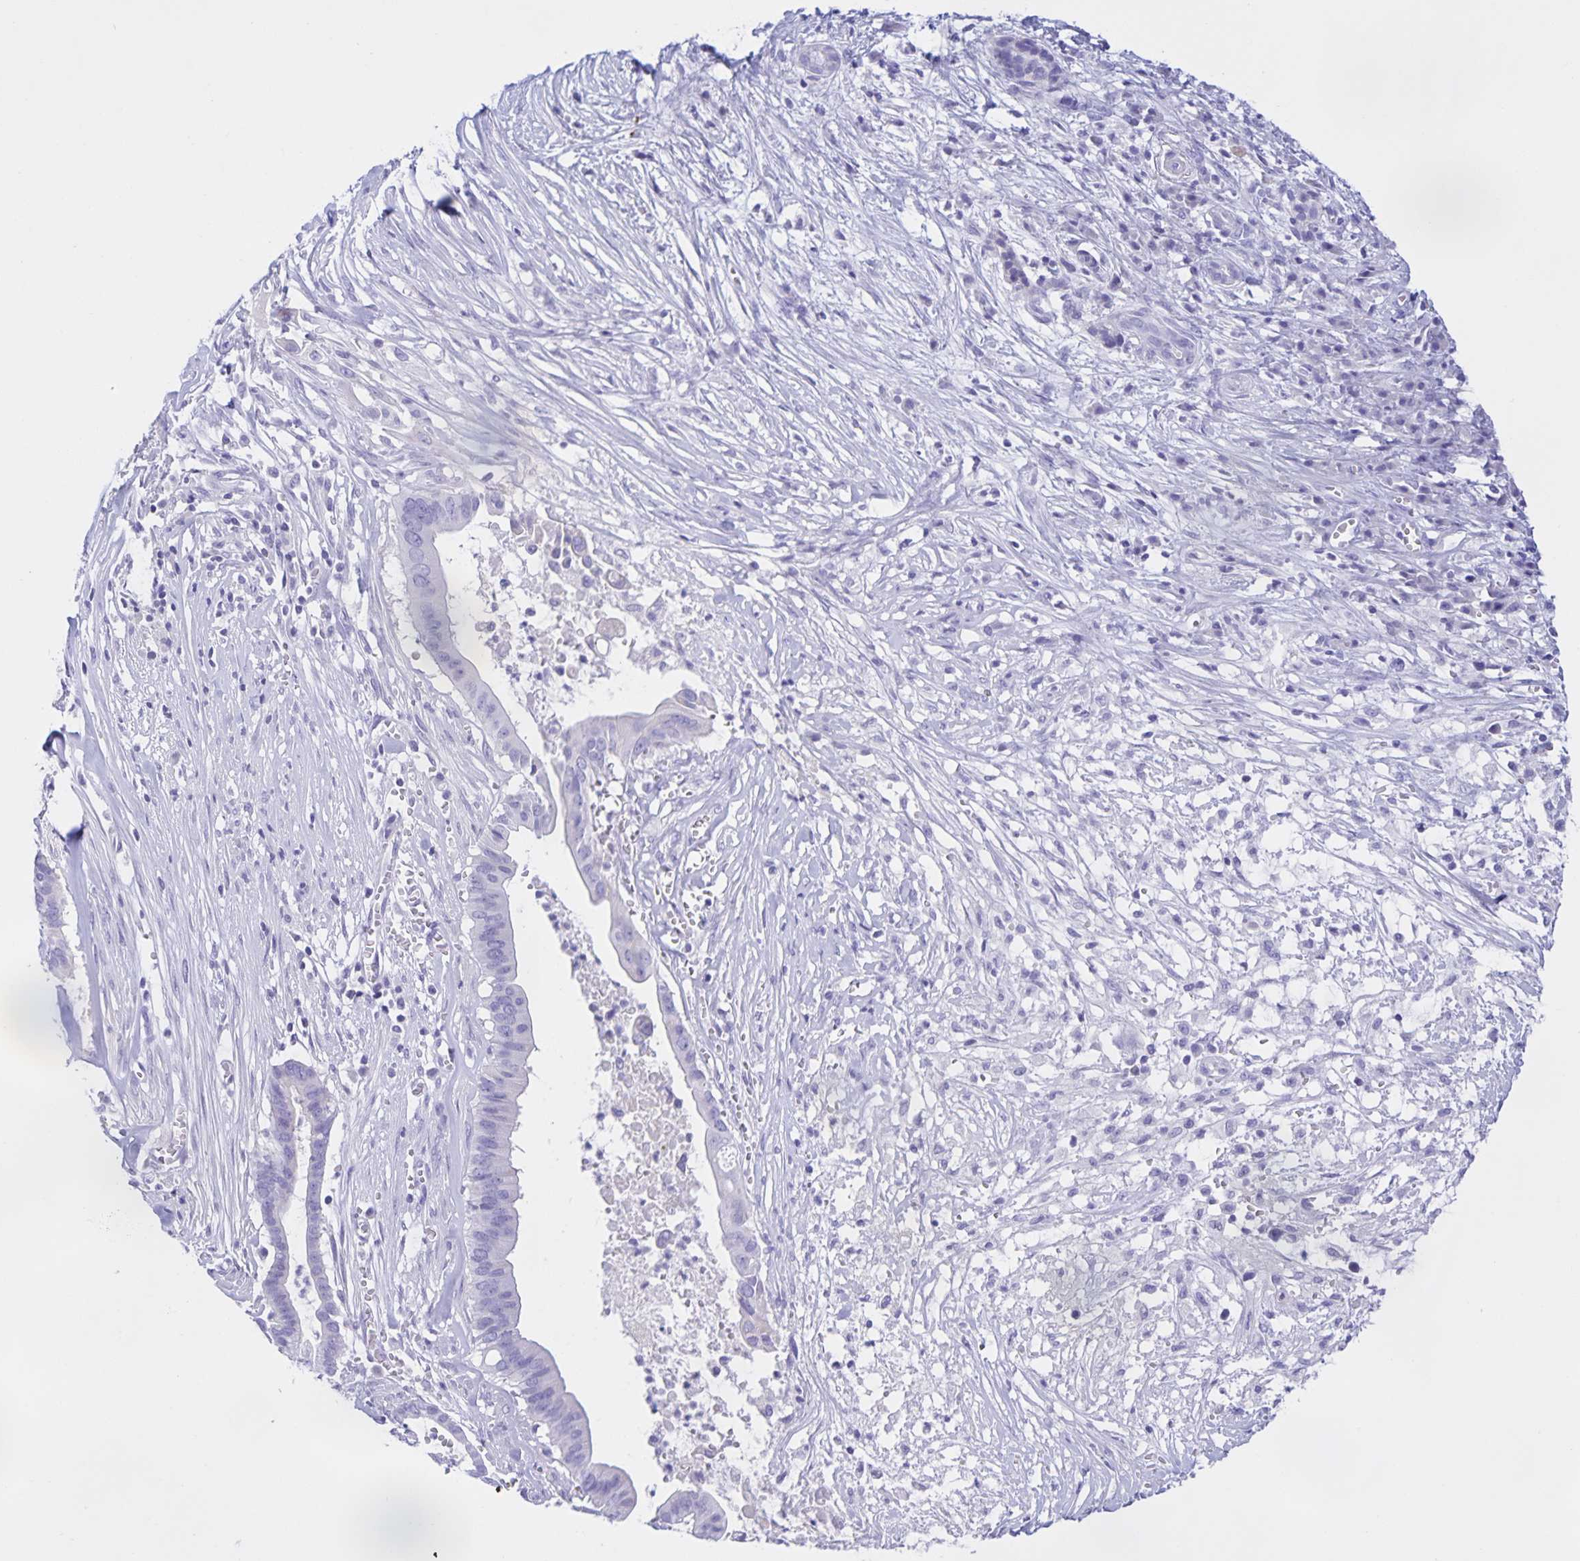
{"staining": {"intensity": "negative", "quantity": "none", "location": "none"}, "tissue": "pancreatic cancer", "cell_type": "Tumor cells", "image_type": "cancer", "snomed": [{"axis": "morphology", "description": "Adenocarcinoma, NOS"}, {"axis": "topography", "description": "Pancreas"}], "caption": "The image exhibits no staining of tumor cells in pancreatic adenocarcinoma. Brightfield microscopy of immunohistochemistry (IHC) stained with DAB (3,3'-diaminobenzidine) (brown) and hematoxylin (blue), captured at high magnification.", "gene": "CATSPER4", "patient": {"sex": "male", "age": 61}}